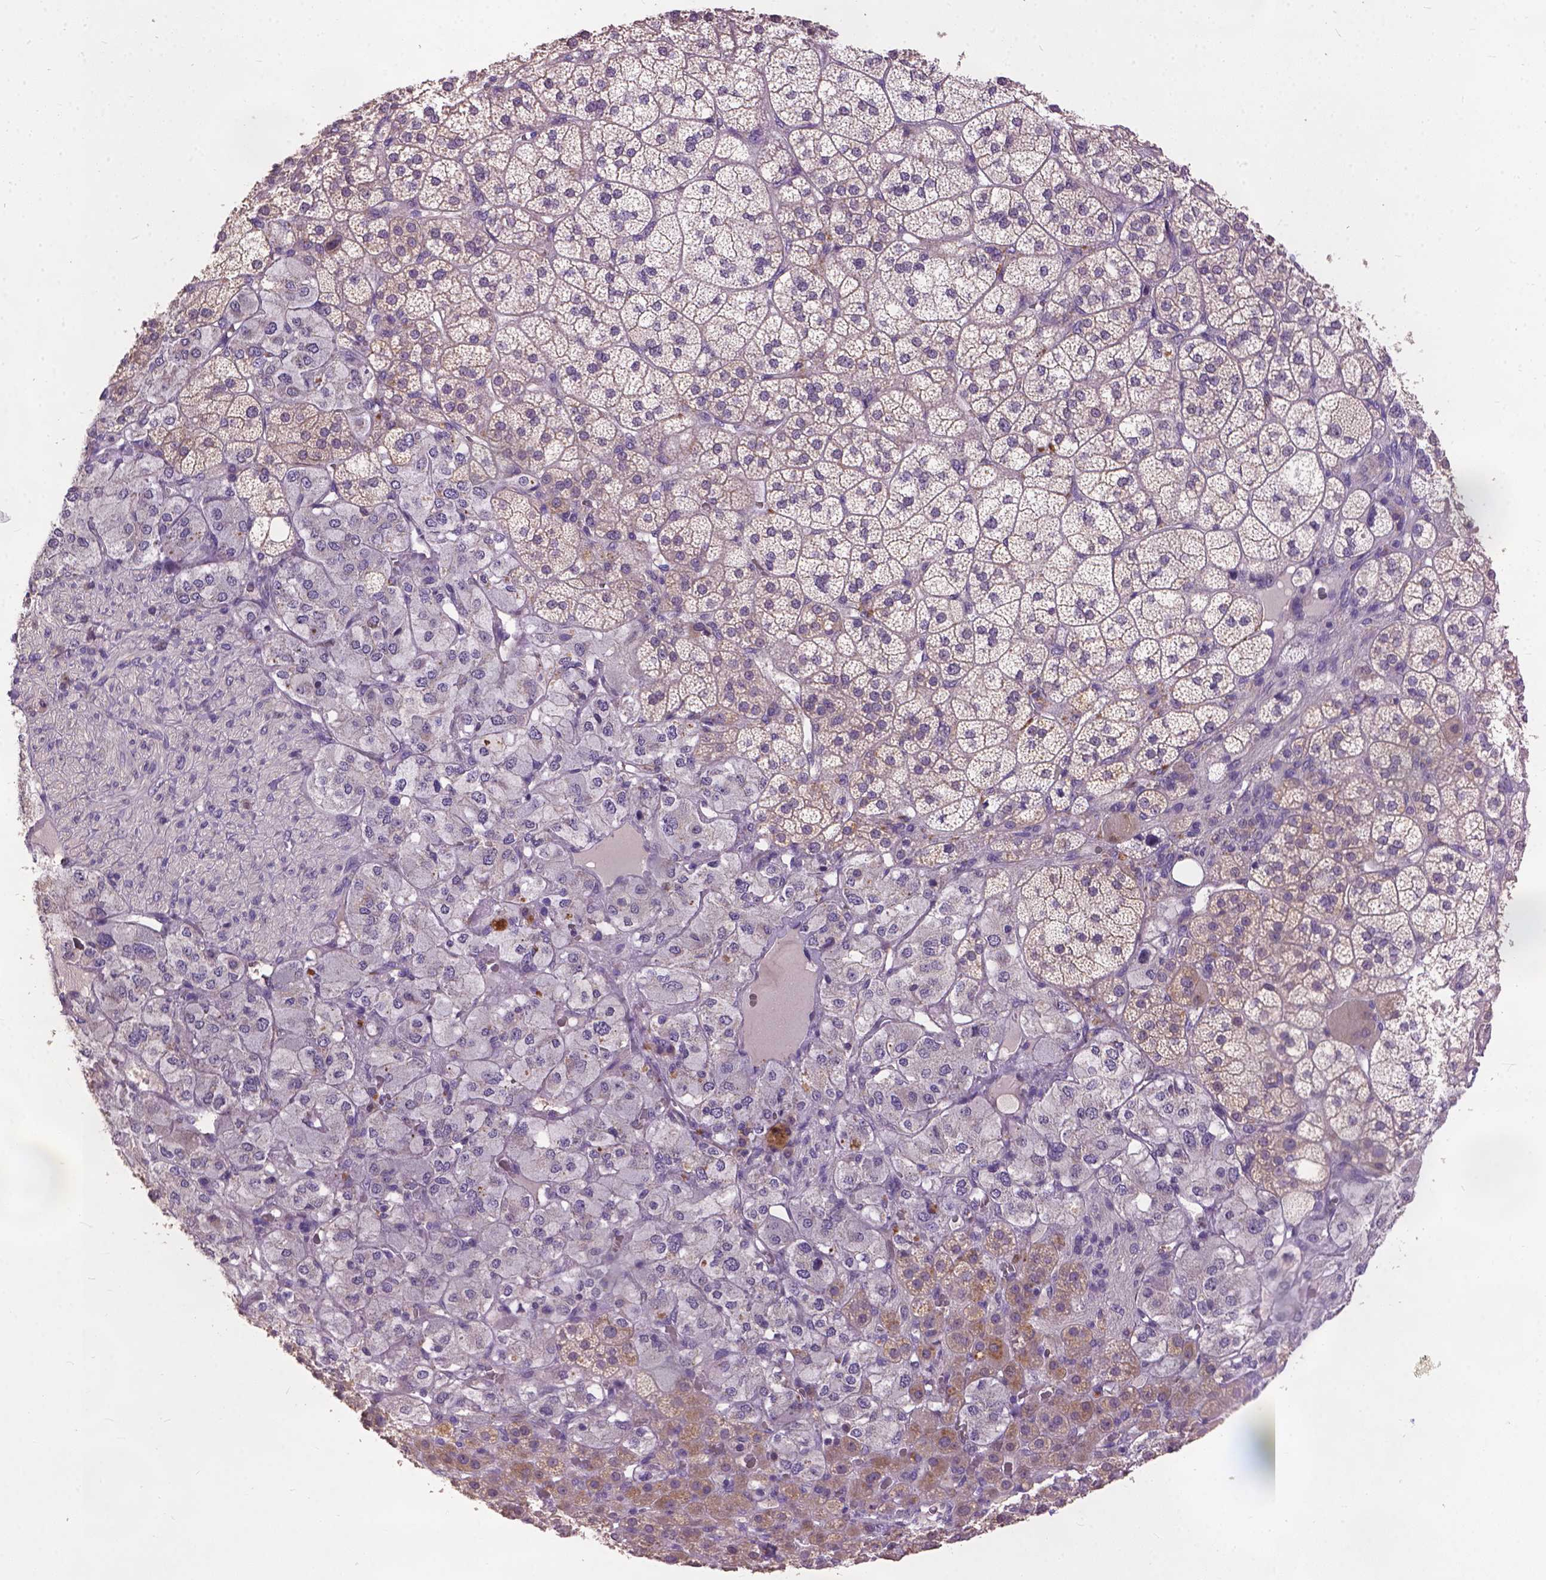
{"staining": {"intensity": "moderate", "quantity": "<25%", "location": "cytoplasmic/membranous"}, "tissue": "adrenal gland", "cell_type": "Glandular cells", "image_type": "normal", "snomed": [{"axis": "morphology", "description": "Normal tissue, NOS"}, {"axis": "topography", "description": "Adrenal gland"}], "caption": "Immunohistochemical staining of benign human adrenal gland exhibits moderate cytoplasmic/membranous protein positivity in approximately <25% of glandular cells. The staining was performed using DAB, with brown indicating positive protein expression. Nuclei are stained blue with hematoxylin.", "gene": "ZNF337", "patient": {"sex": "female", "age": 60}}